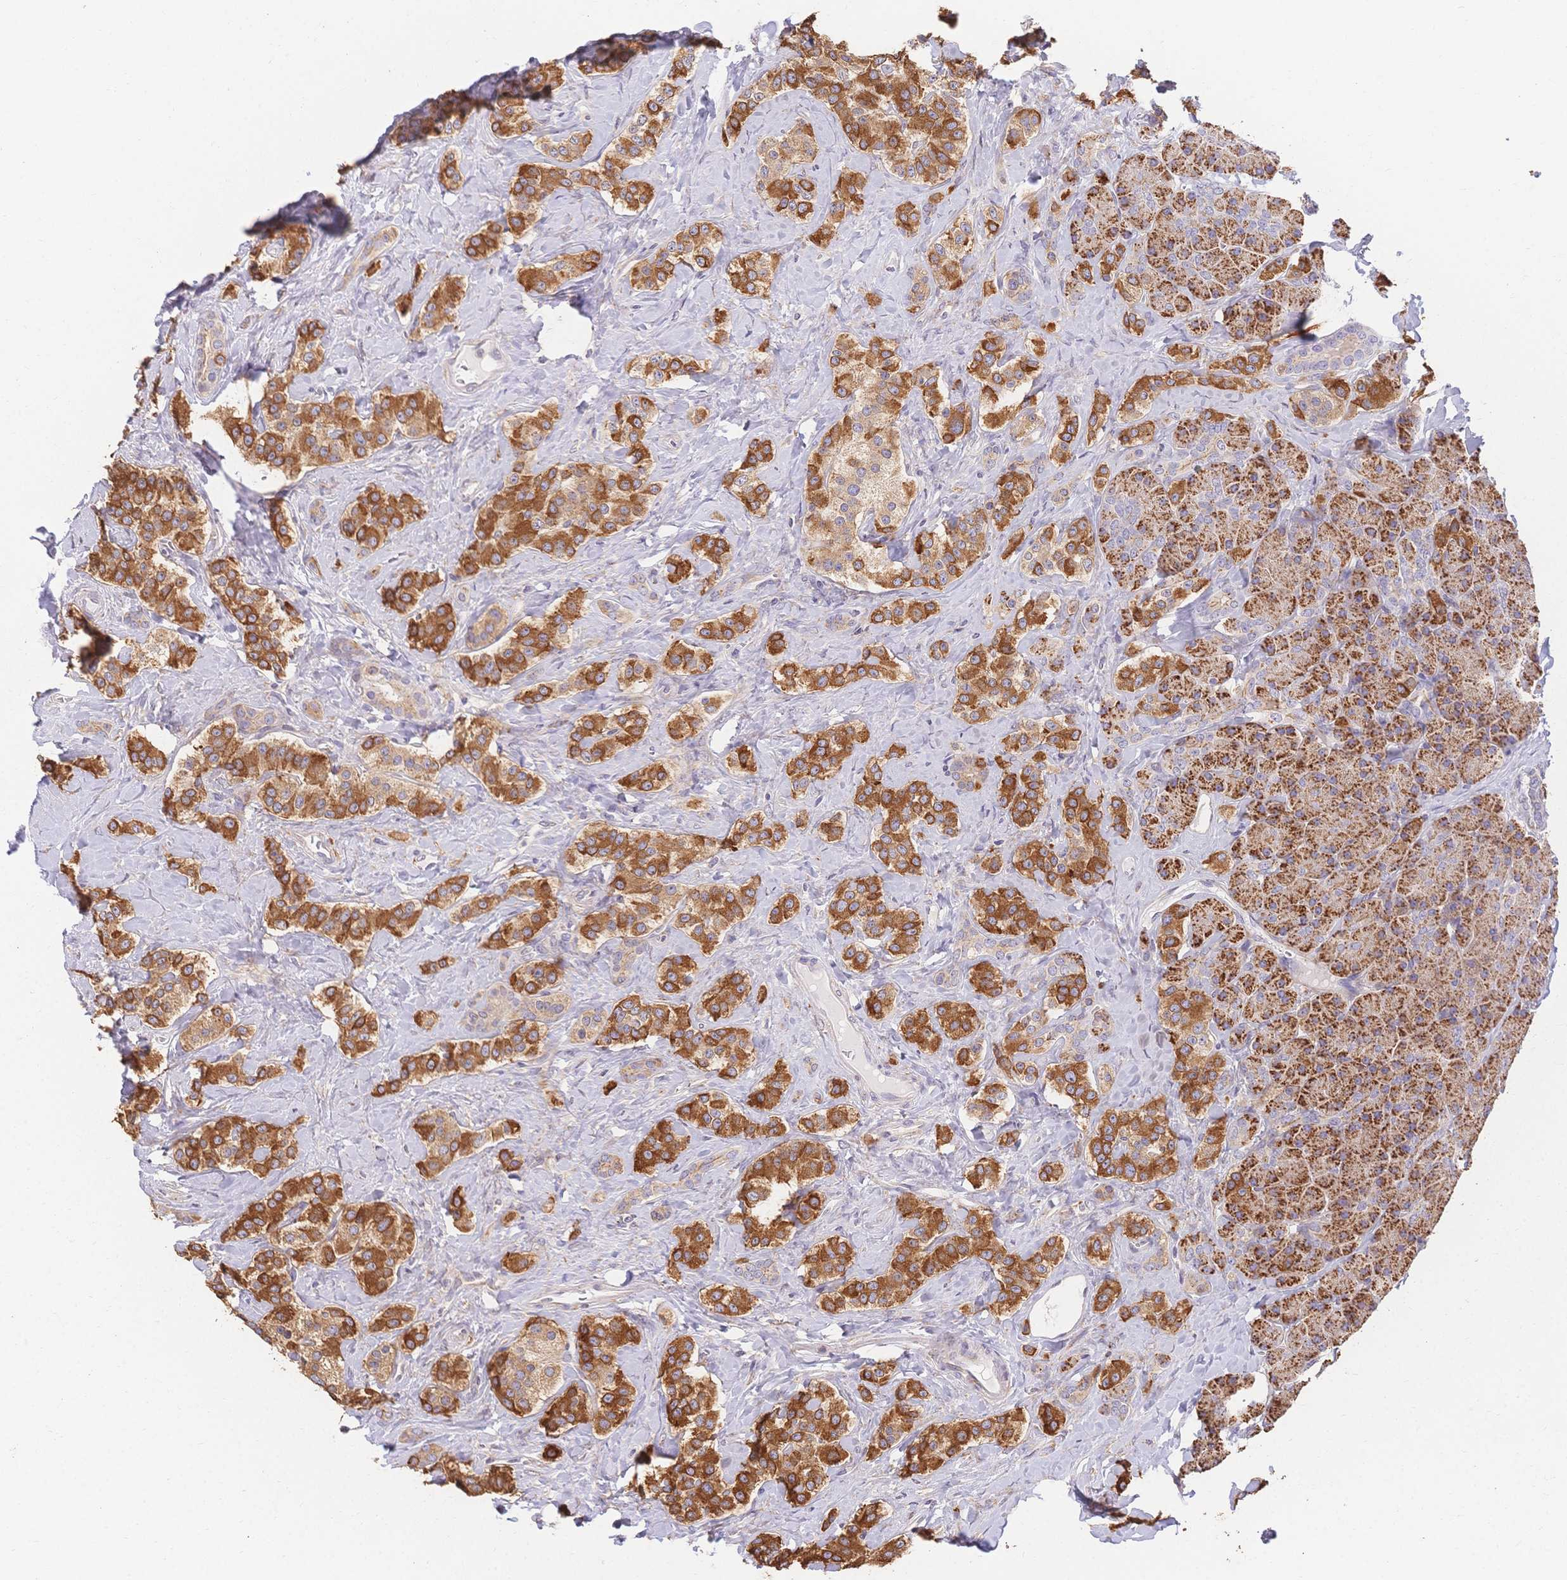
{"staining": {"intensity": "moderate", "quantity": ">75%", "location": "cytoplasmic/membranous"}, "tissue": "carcinoid", "cell_type": "Tumor cells", "image_type": "cancer", "snomed": [{"axis": "morphology", "description": "Normal tissue, NOS"}, {"axis": "morphology", "description": "Carcinoid, malignant, NOS"}, {"axis": "topography", "description": "Pancreas"}], "caption": "Moderate cytoplasmic/membranous staining is seen in about >75% of tumor cells in carcinoid.", "gene": "HS3ST5", "patient": {"sex": "male", "age": 36}}